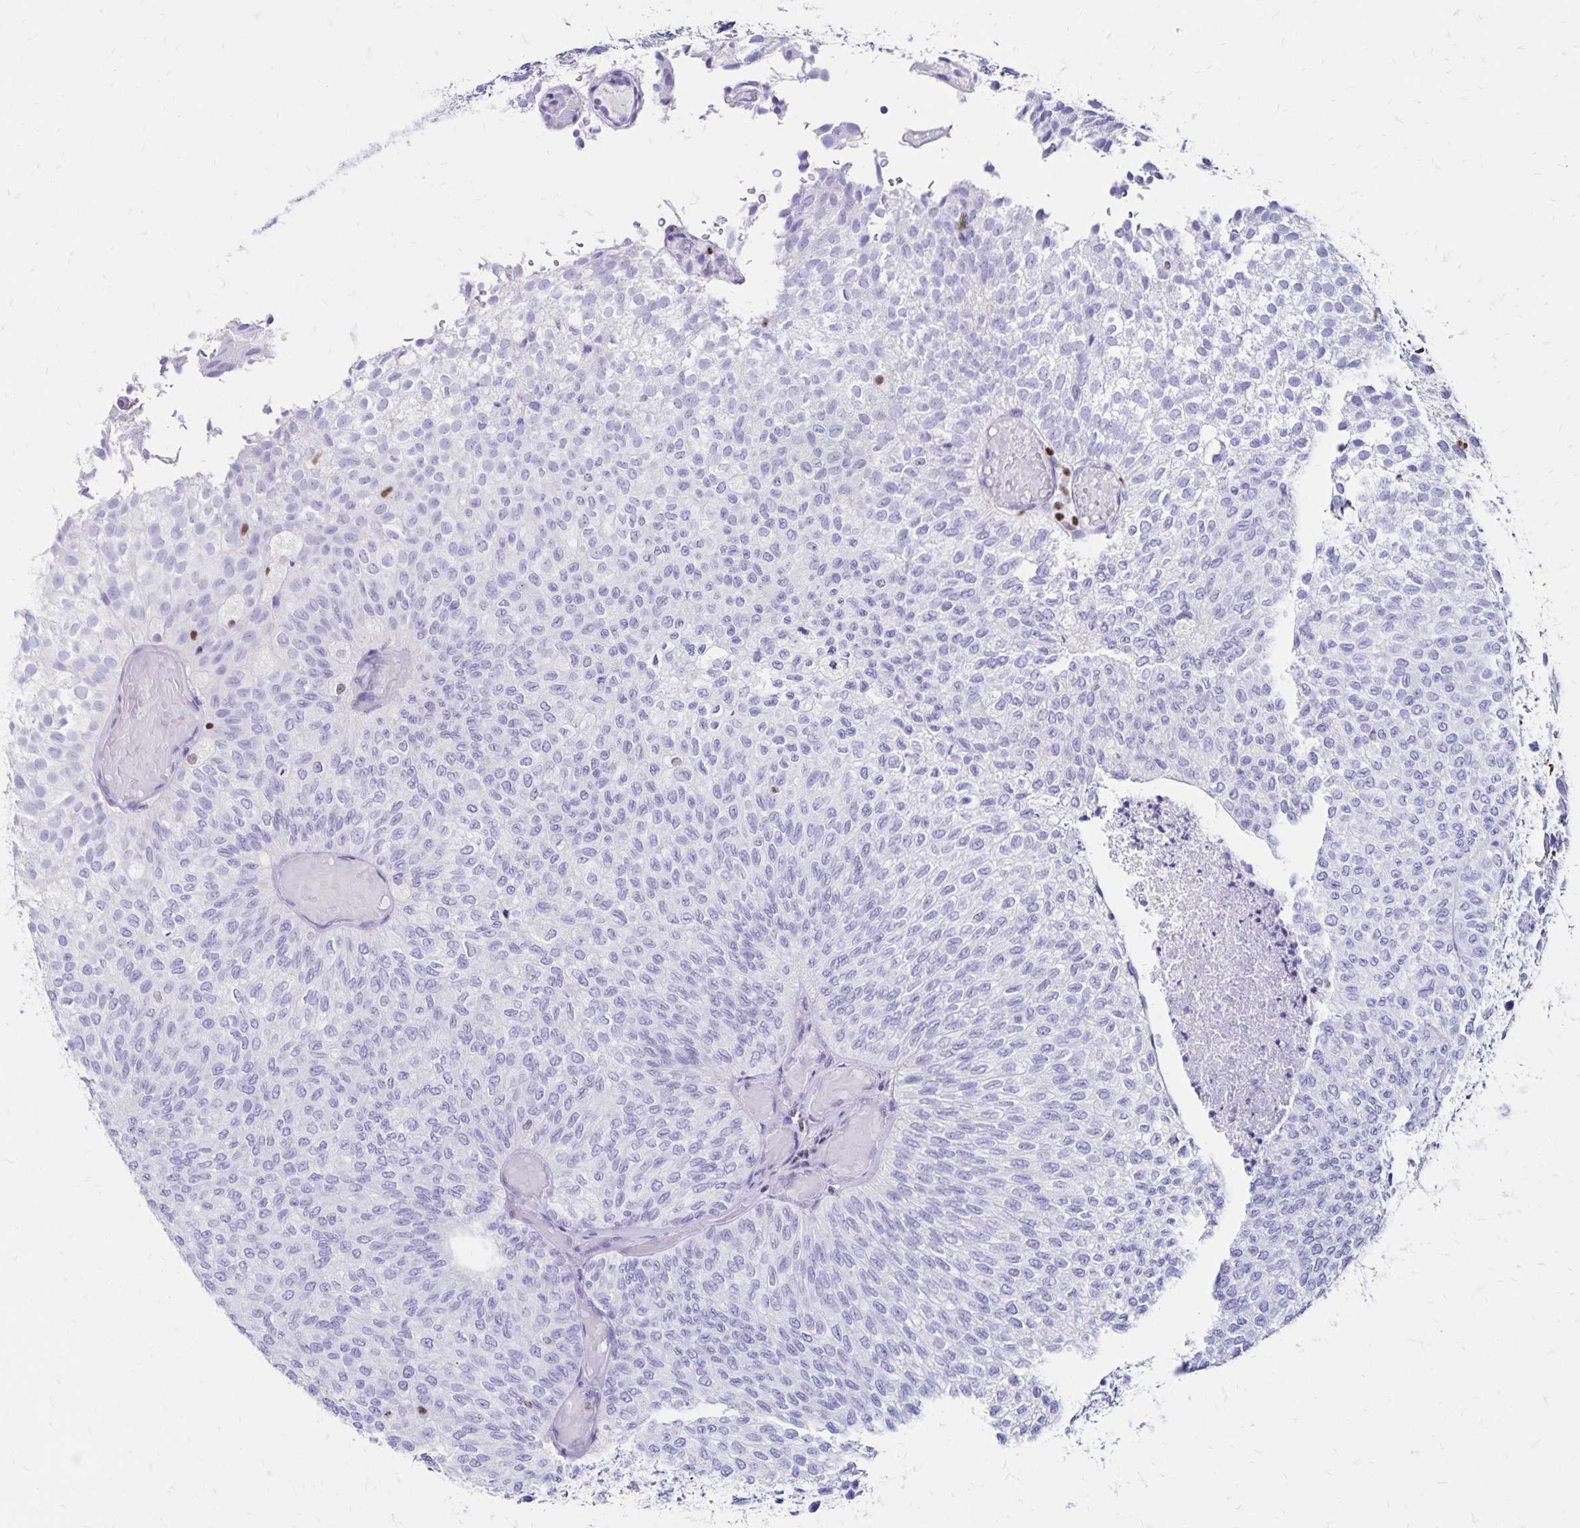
{"staining": {"intensity": "negative", "quantity": "none", "location": "none"}, "tissue": "urothelial cancer", "cell_type": "Tumor cells", "image_type": "cancer", "snomed": [{"axis": "morphology", "description": "Urothelial carcinoma, Low grade"}, {"axis": "topography", "description": "Urinary bladder"}], "caption": "Immunohistochemistry (IHC) of human low-grade urothelial carcinoma exhibits no staining in tumor cells. Nuclei are stained in blue.", "gene": "IKZF1", "patient": {"sex": "male", "age": 78}}